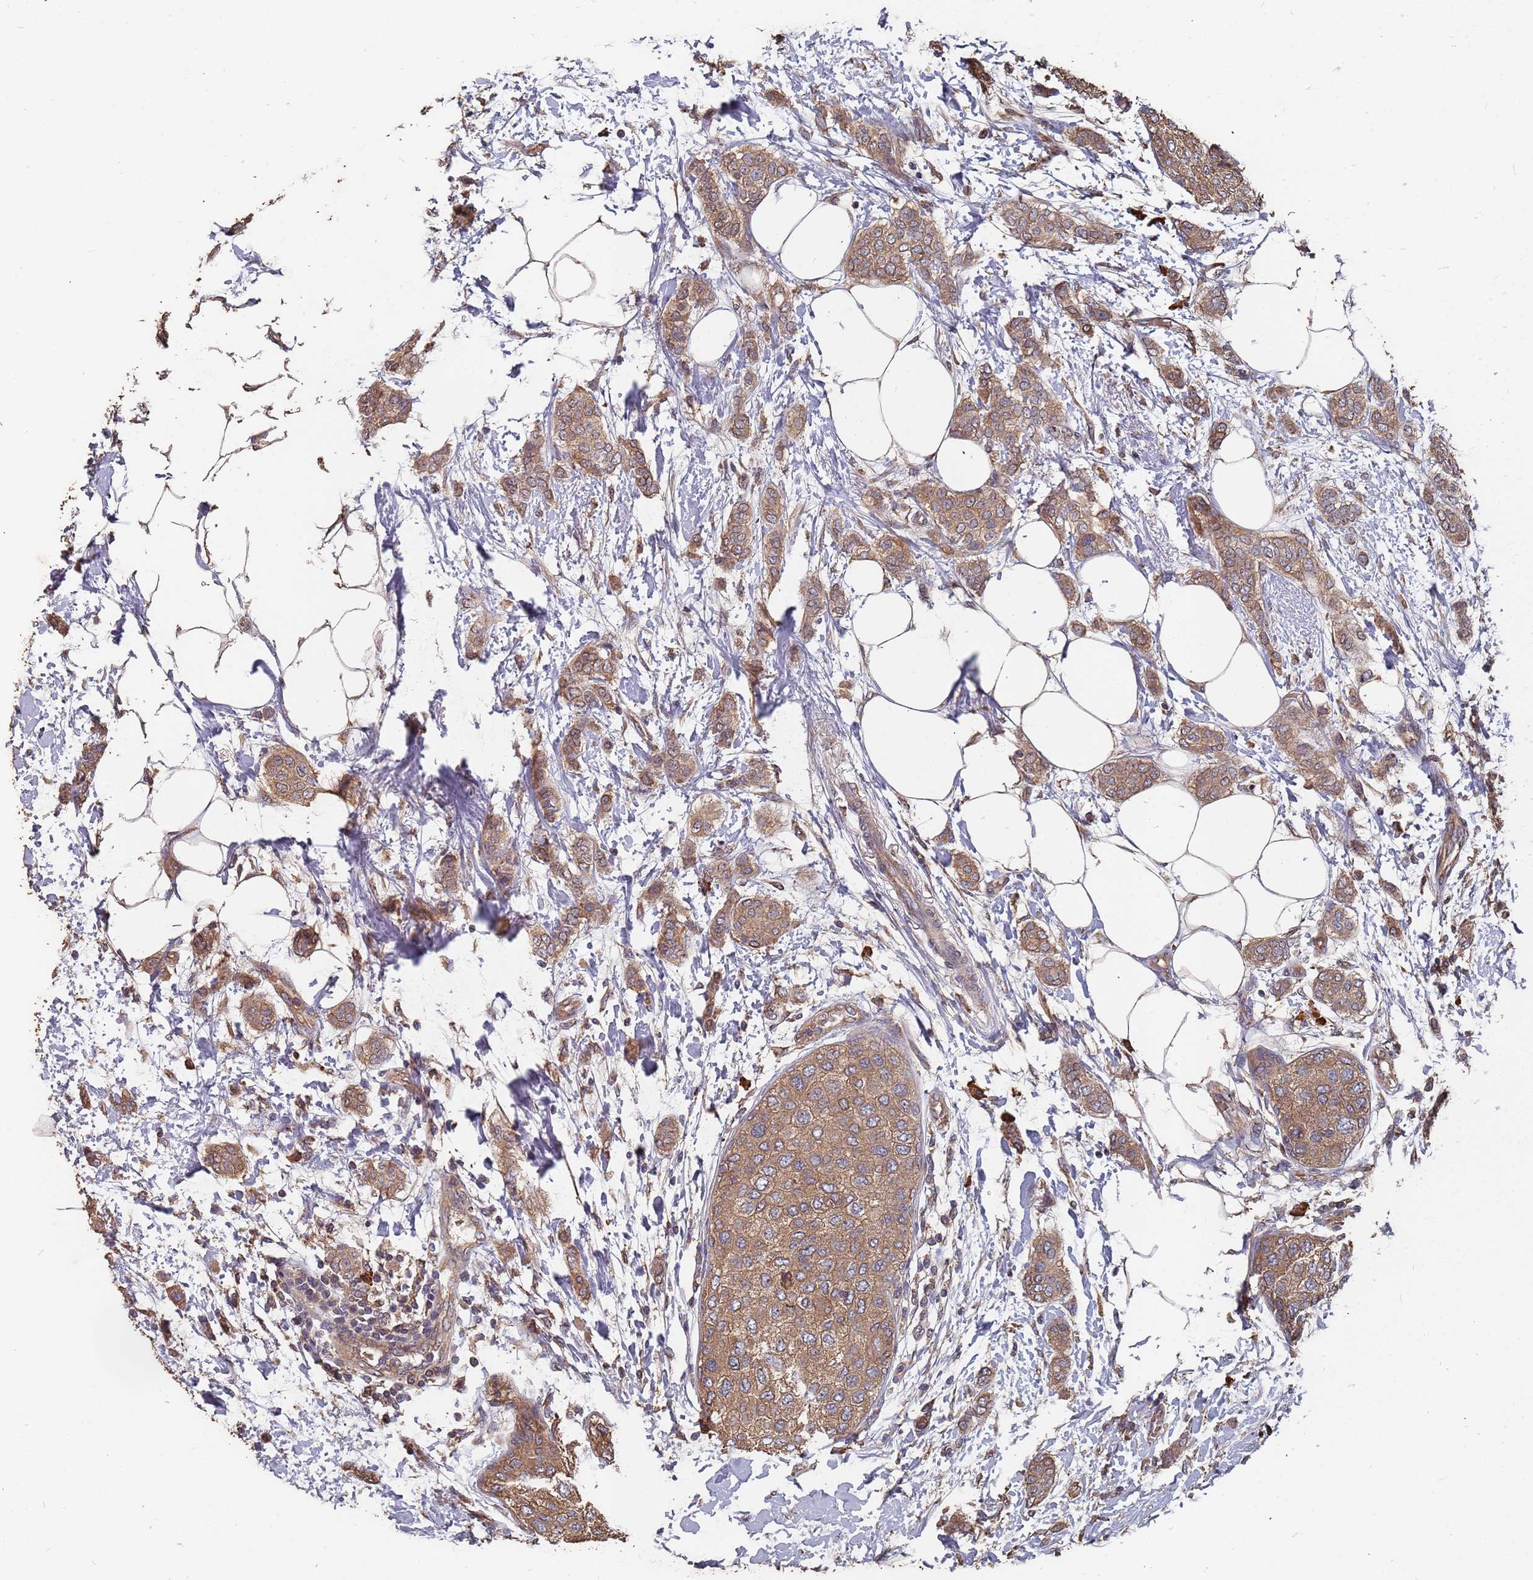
{"staining": {"intensity": "moderate", "quantity": ">75%", "location": "cytoplasmic/membranous"}, "tissue": "breast cancer", "cell_type": "Tumor cells", "image_type": "cancer", "snomed": [{"axis": "morphology", "description": "Duct carcinoma"}, {"axis": "topography", "description": "Breast"}], "caption": "DAB immunohistochemical staining of invasive ductal carcinoma (breast) shows moderate cytoplasmic/membranous protein positivity in about >75% of tumor cells. (Brightfield microscopy of DAB IHC at high magnification).", "gene": "ATG5", "patient": {"sex": "female", "age": 72}}